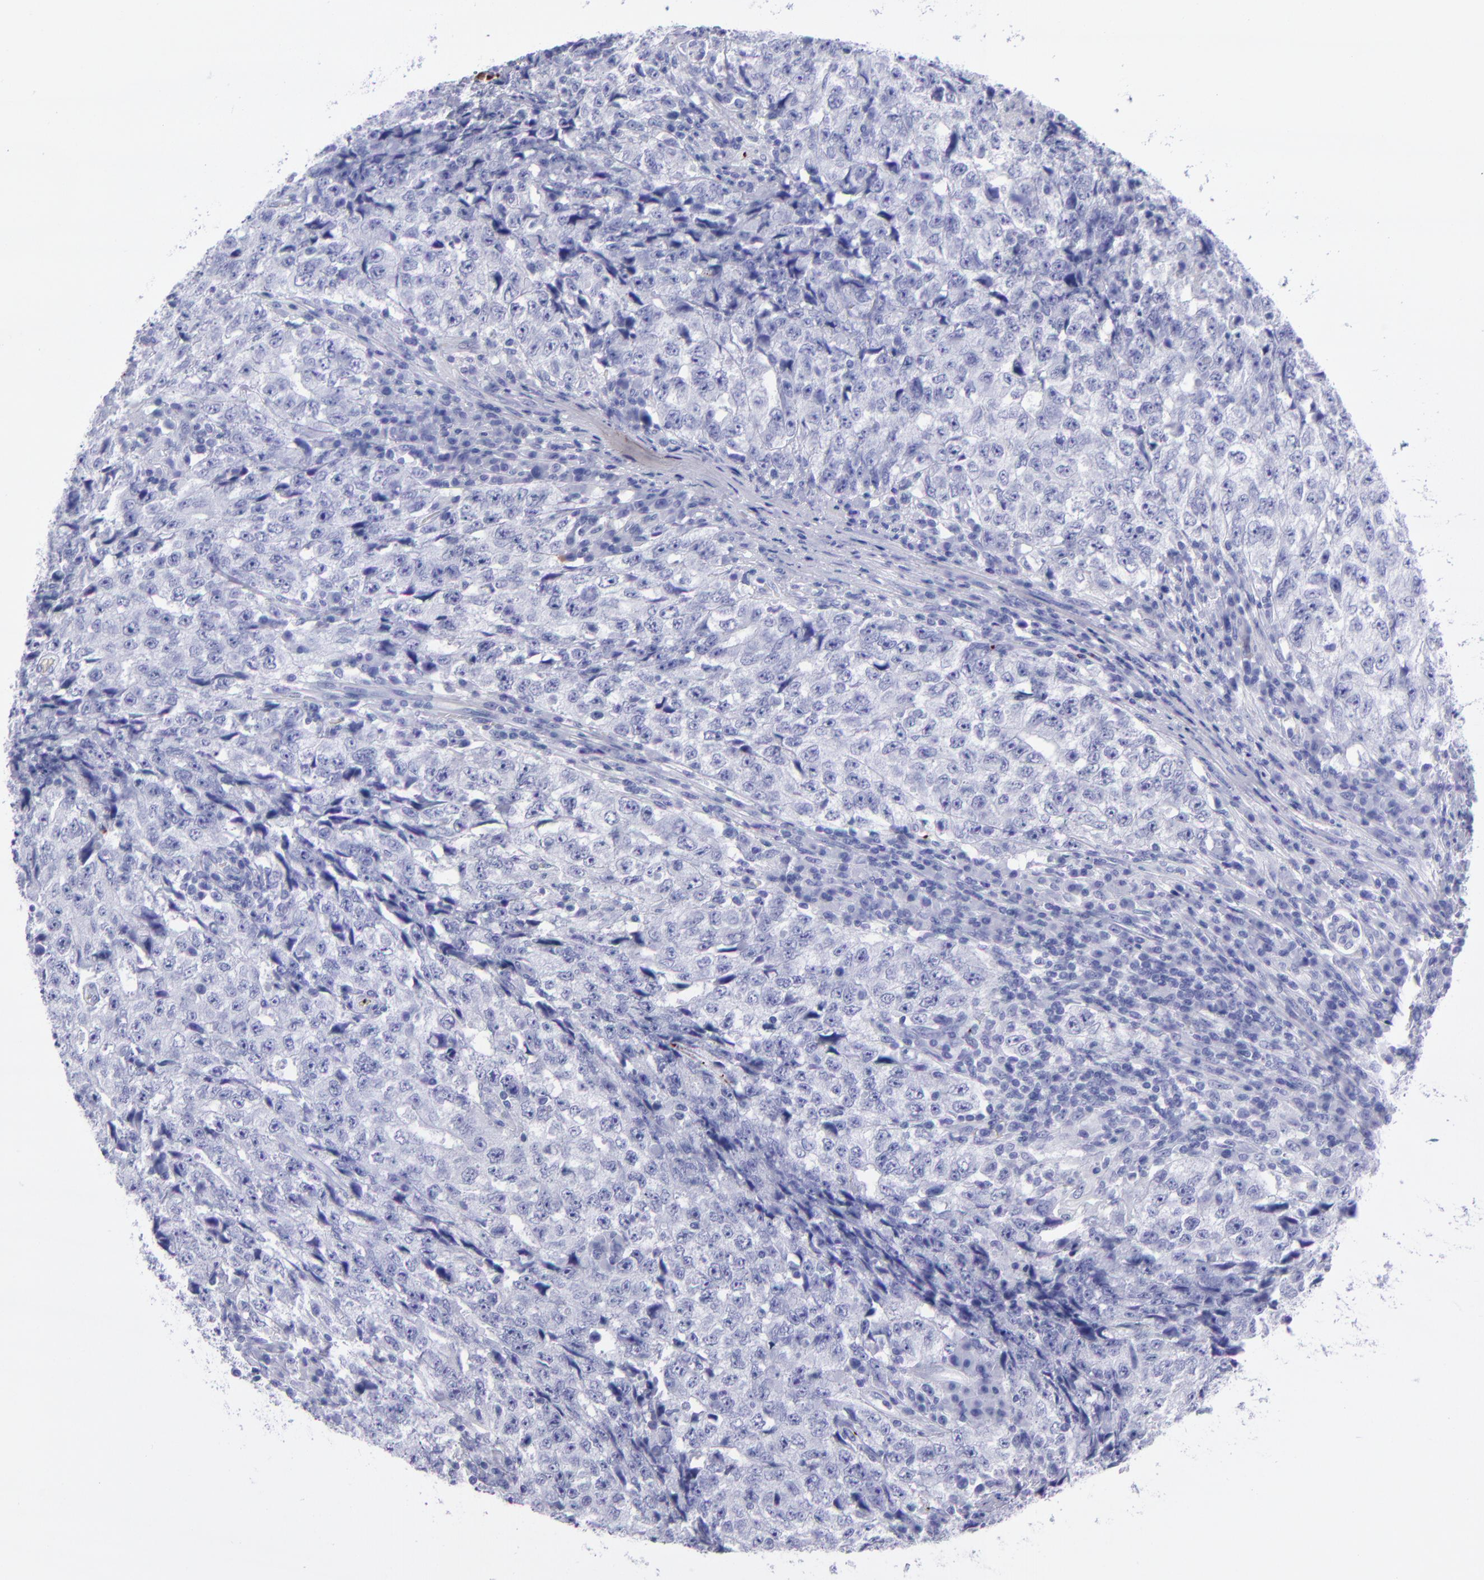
{"staining": {"intensity": "negative", "quantity": "none", "location": "none"}, "tissue": "testis cancer", "cell_type": "Tumor cells", "image_type": "cancer", "snomed": [{"axis": "morphology", "description": "Necrosis, NOS"}, {"axis": "morphology", "description": "Carcinoma, Embryonal, NOS"}, {"axis": "topography", "description": "Testis"}], "caption": "Immunohistochemistry (IHC) photomicrograph of neoplastic tissue: human embryonal carcinoma (testis) stained with DAB reveals no significant protein staining in tumor cells. (Brightfield microscopy of DAB immunohistochemistry (IHC) at high magnification).", "gene": "EFCAB13", "patient": {"sex": "male", "age": 19}}